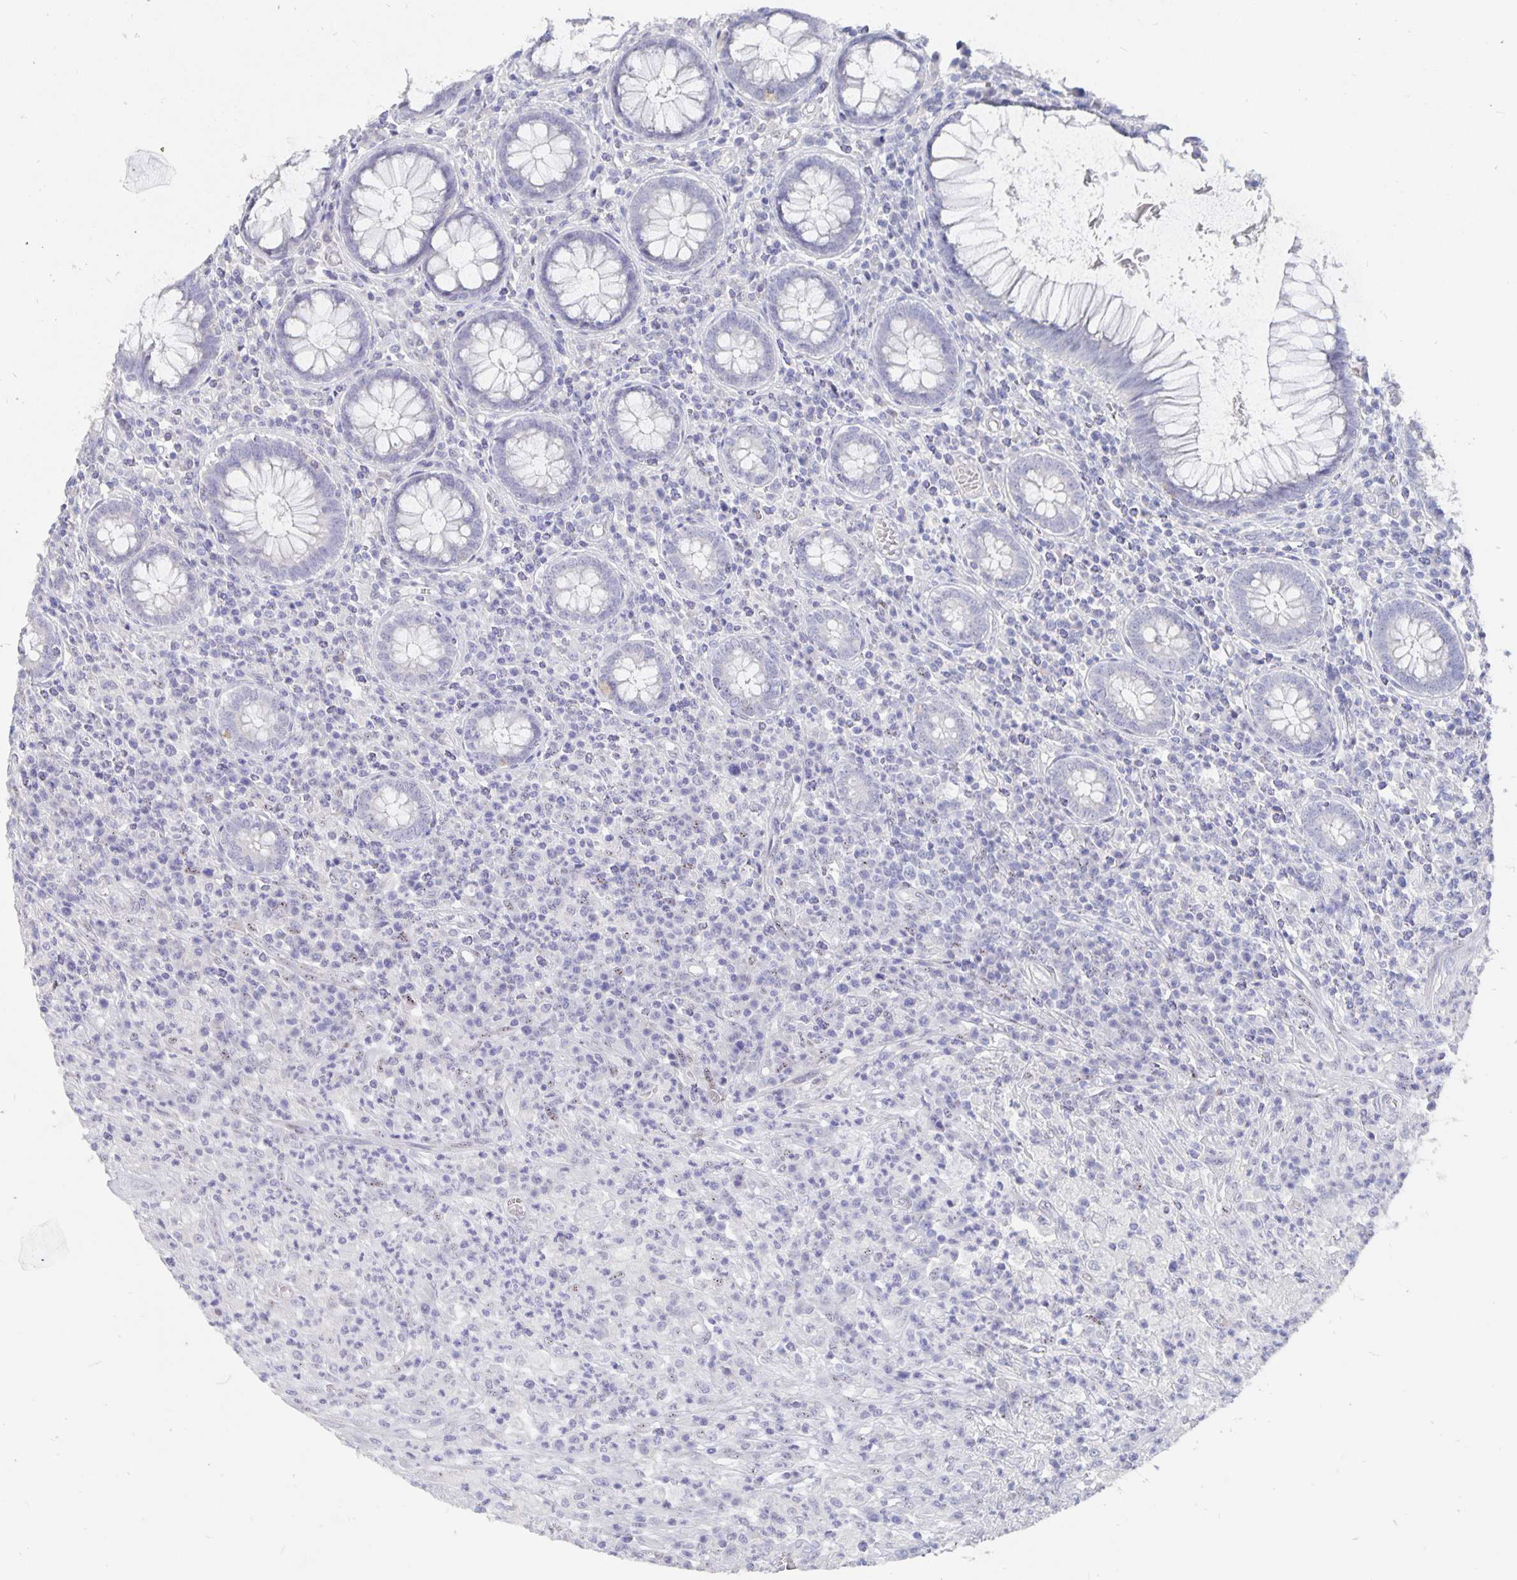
{"staining": {"intensity": "weak", "quantity": "<25%", "location": "nuclear"}, "tissue": "colorectal cancer", "cell_type": "Tumor cells", "image_type": "cancer", "snomed": [{"axis": "morphology", "description": "Normal tissue, NOS"}, {"axis": "morphology", "description": "Adenocarcinoma, NOS"}, {"axis": "topography", "description": "Colon"}], "caption": "A photomicrograph of colorectal cancer (adenocarcinoma) stained for a protein displays no brown staining in tumor cells.", "gene": "SMOC1", "patient": {"sex": "male", "age": 65}}